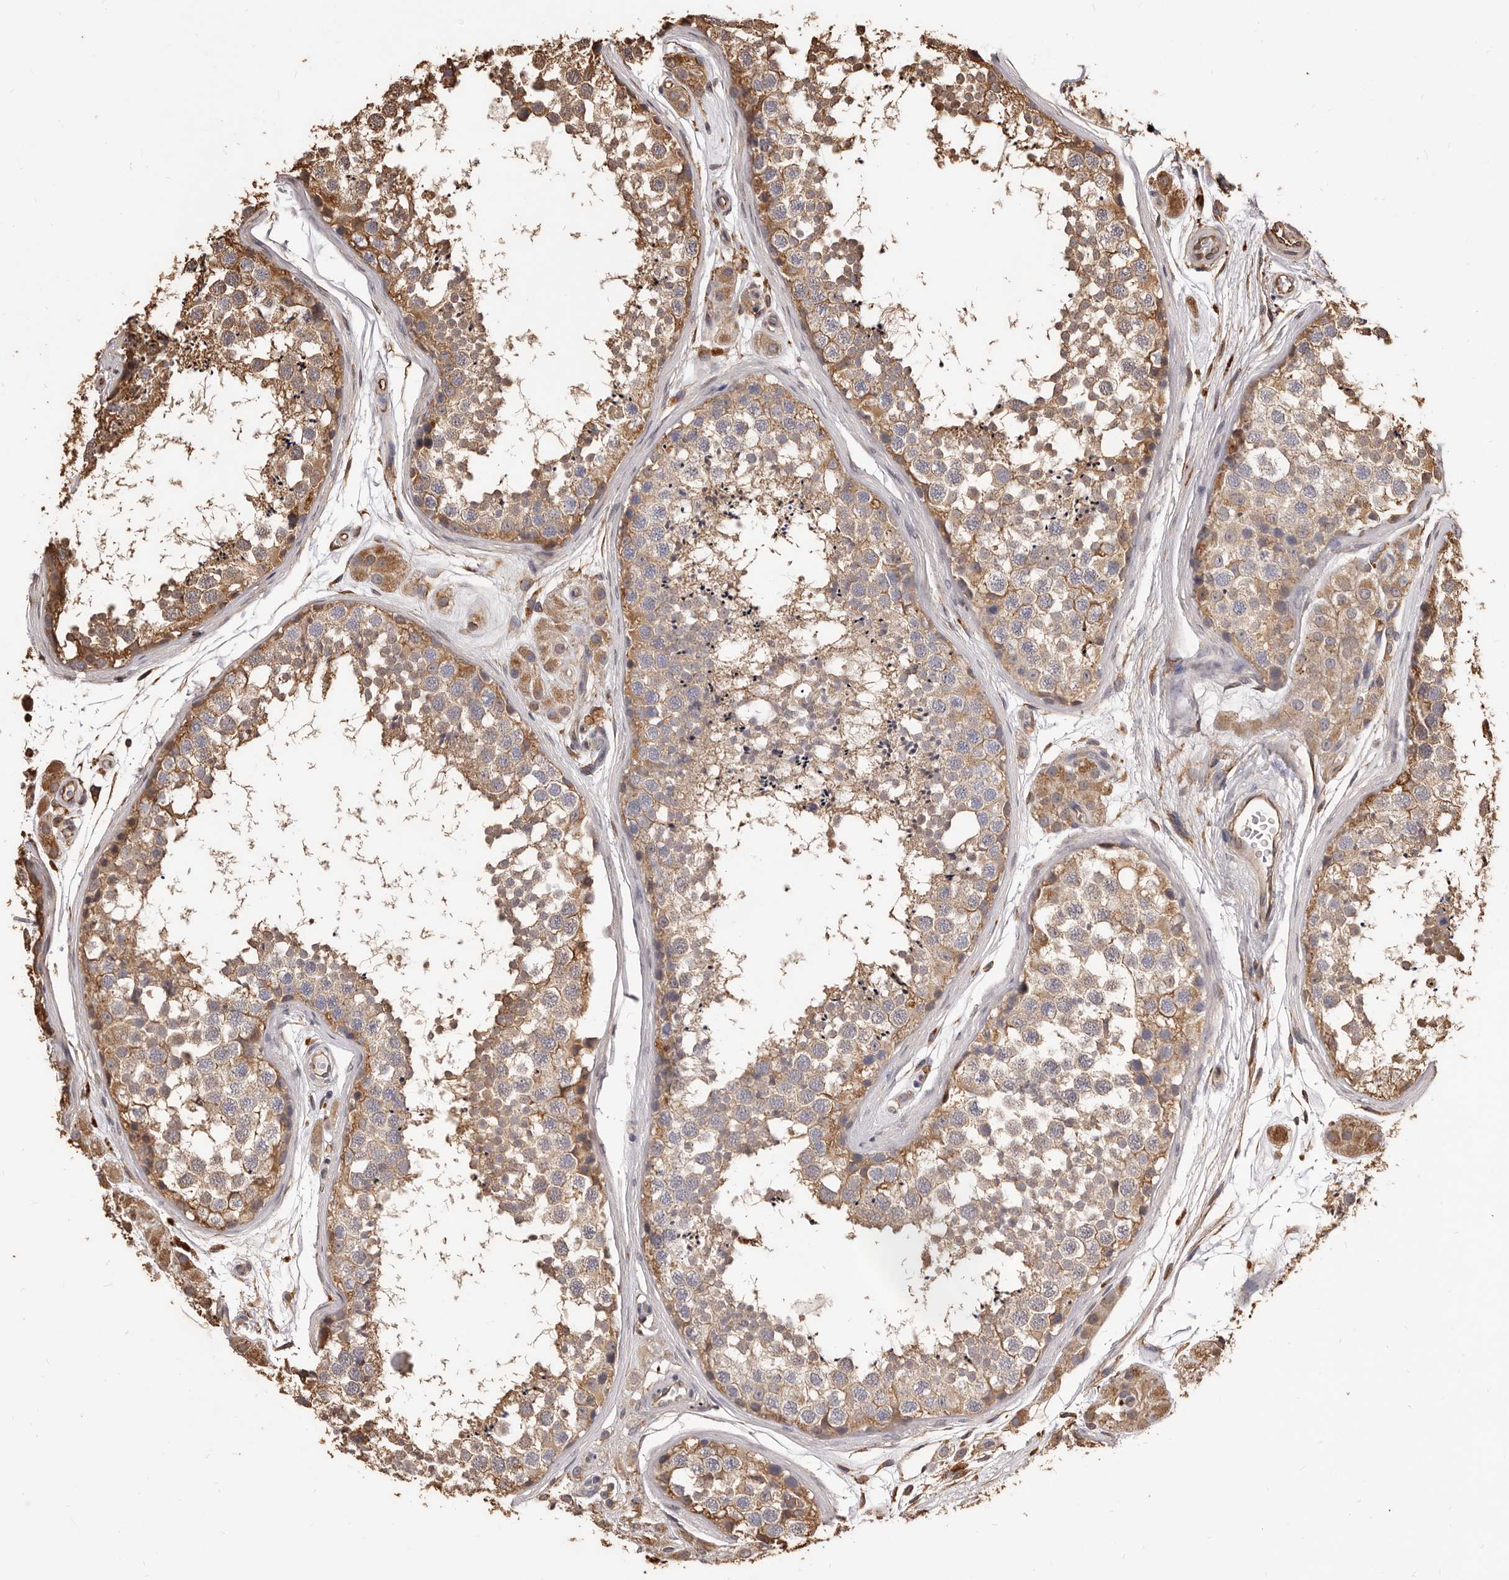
{"staining": {"intensity": "moderate", "quantity": "25%-75%", "location": "cytoplasmic/membranous"}, "tissue": "testis", "cell_type": "Cells in seminiferous ducts", "image_type": "normal", "snomed": [{"axis": "morphology", "description": "Normal tissue, NOS"}, {"axis": "topography", "description": "Testis"}], "caption": "An image of testis stained for a protein demonstrates moderate cytoplasmic/membranous brown staining in cells in seminiferous ducts.", "gene": "ALPK1", "patient": {"sex": "male", "age": 56}}